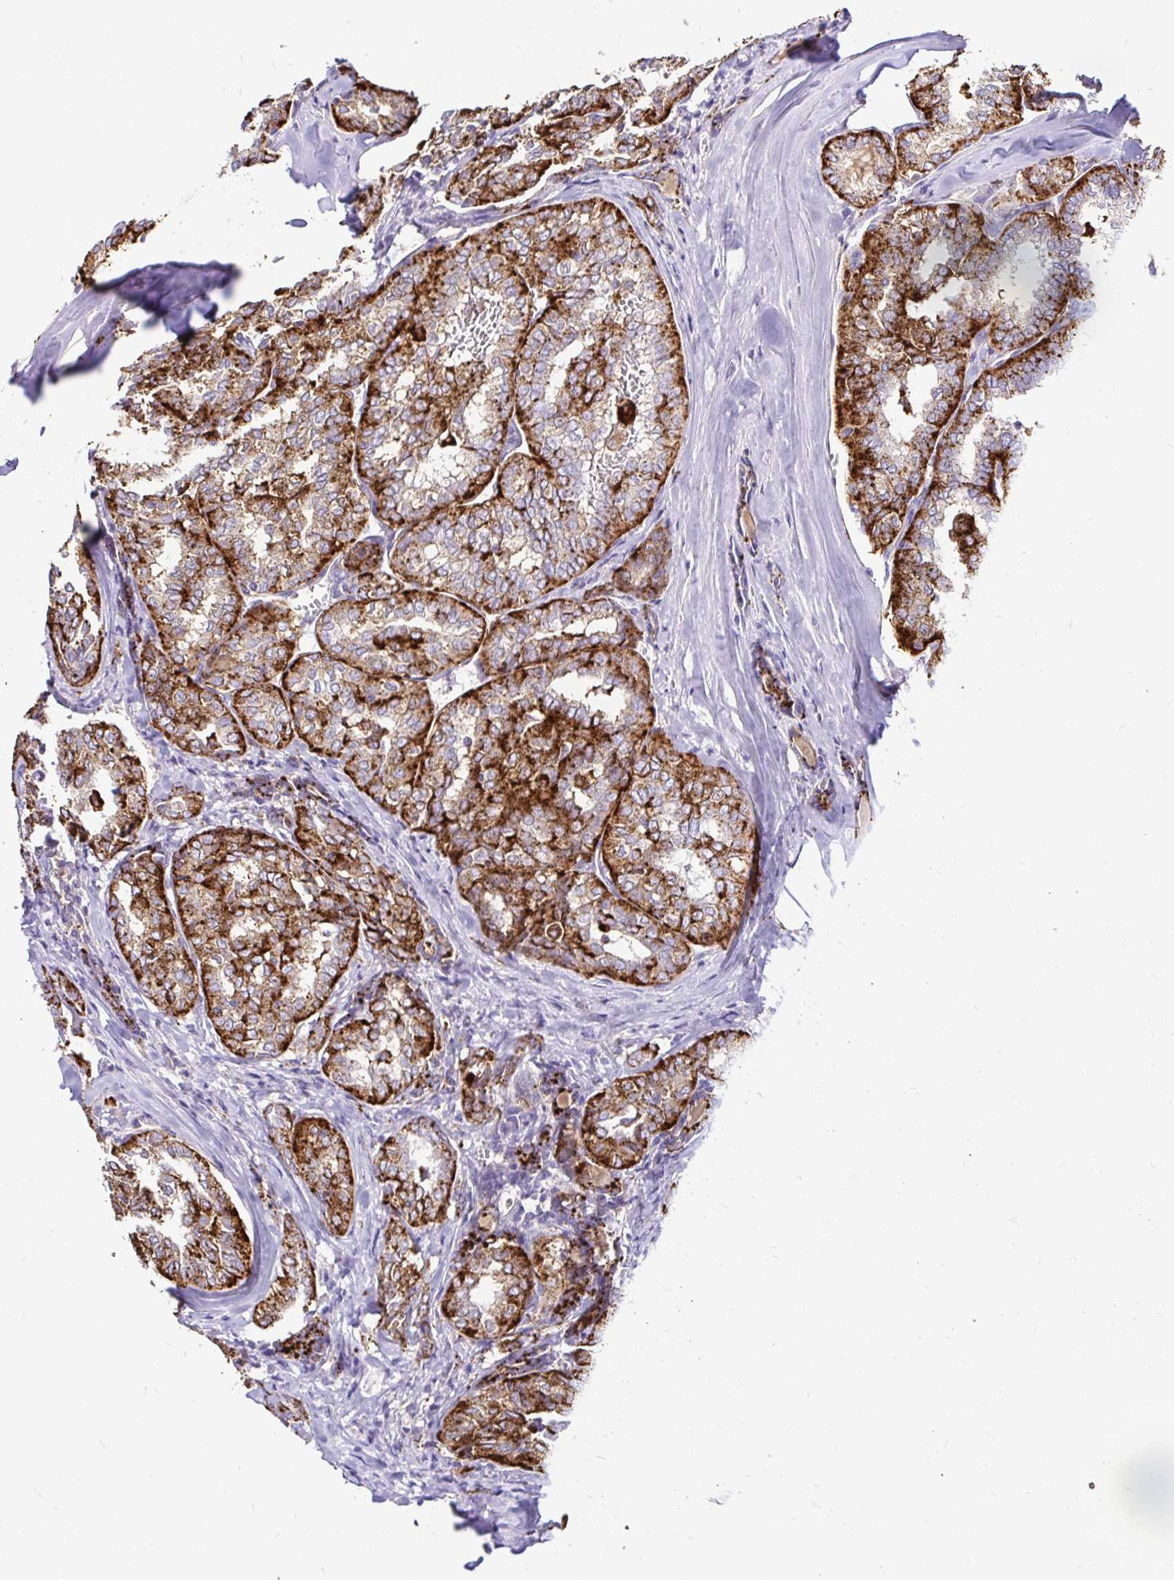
{"staining": {"intensity": "strong", "quantity": ">75%", "location": "cytoplasmic/membranous"}, "tissue": "thyroid cancer", "cell_type": "Tumor cells", "image_type": "cancer", "snomed": [{"axis": "morphology", "description": "Papillary adenocarcinoma, NOS"}, {"axis": "topography", "description": "Thyroid gland"}], "caption": "Protein analysis of papillary adenocarcinoma (thyroid) tissue demonstrates strong cytoplasmic/membranous staining in about >75% of tumor cells.", "gene": "FUCA1", "patient": {"sex": "female", "age": 30}}